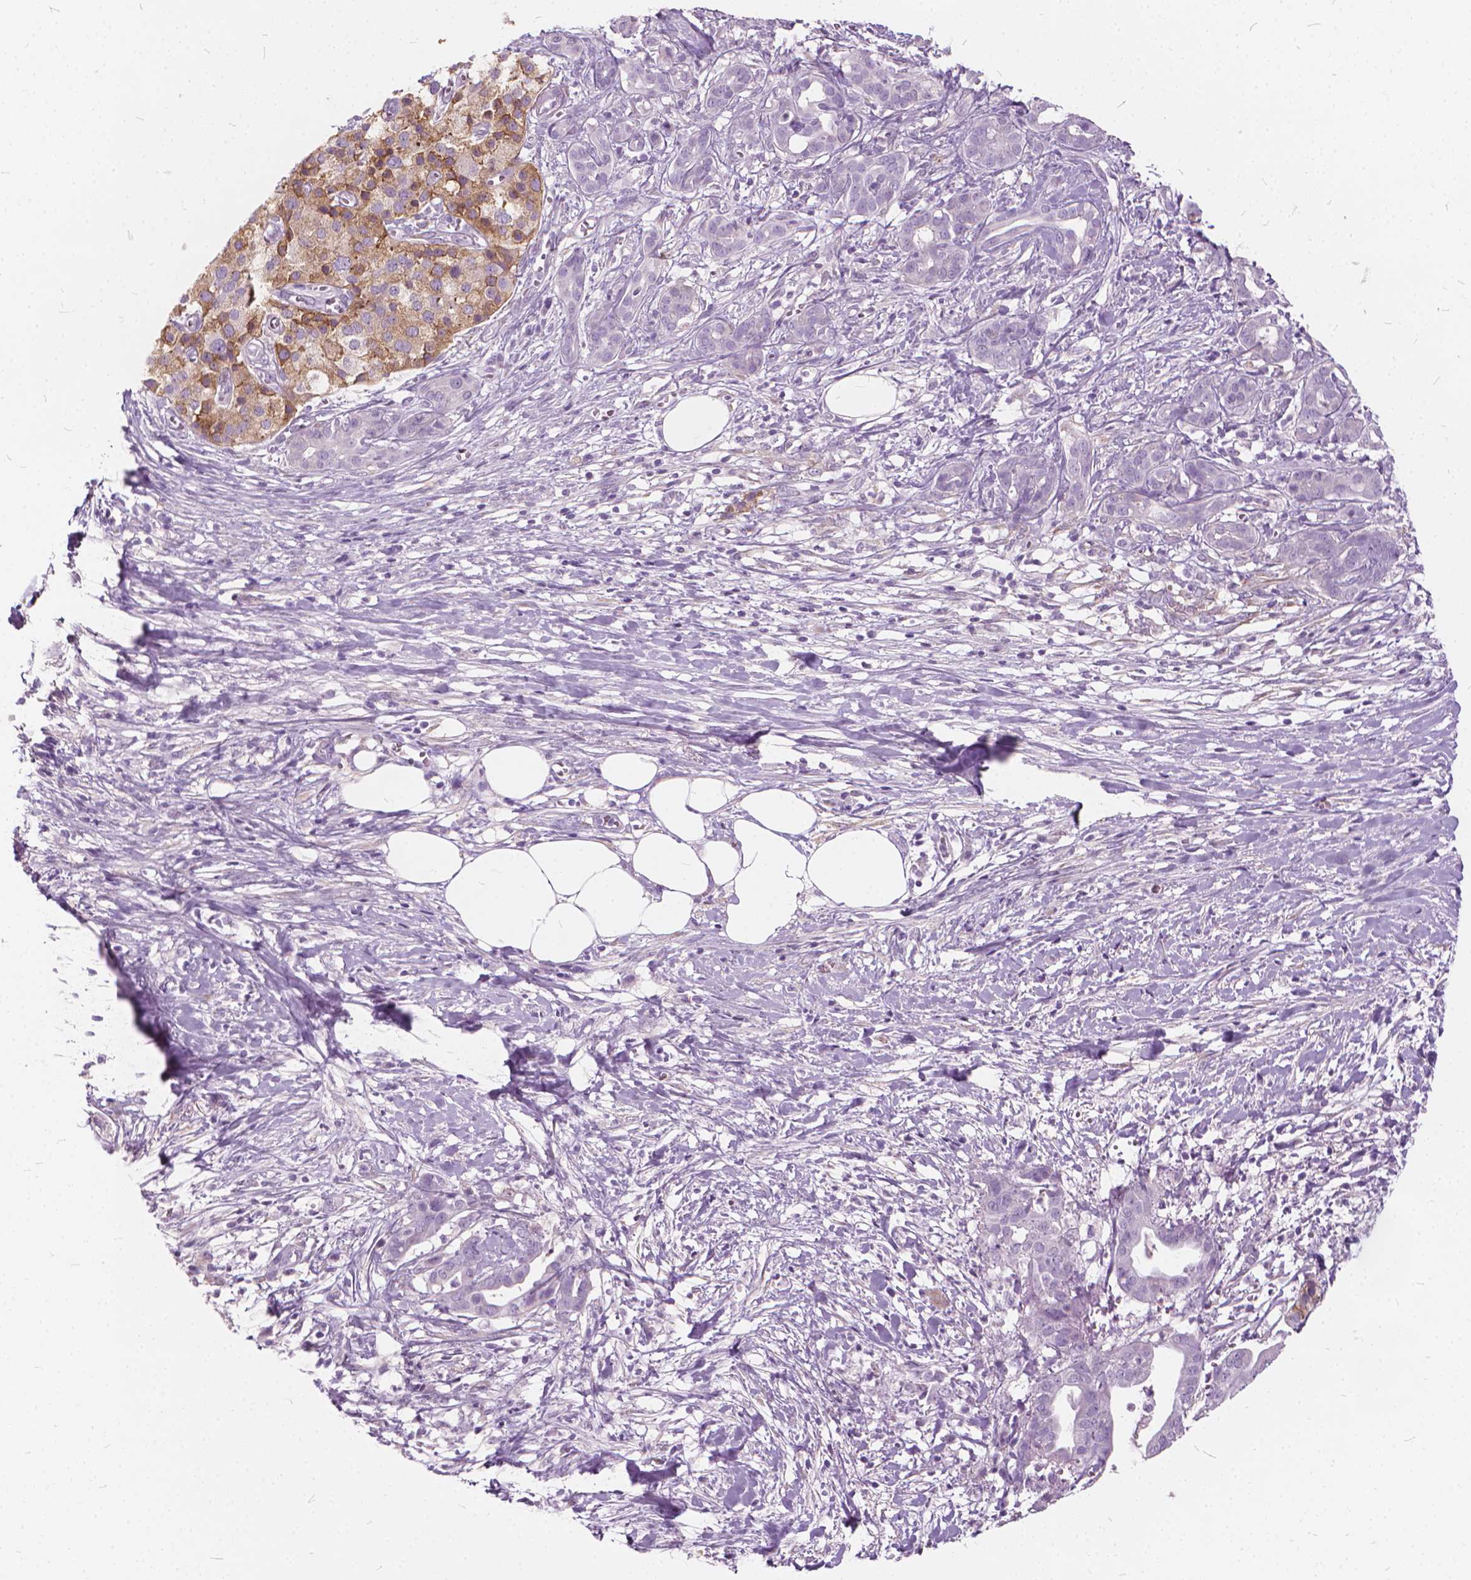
{"staining": {"intensity": "negative", "quantity": "none", "location": "none"}, "tissue": "pancreatic cancer", "cell_type": "Tumor cells", "image_type": "cancer", "snomed": [{"axis": "morphology", "description": "Adenocarcinoma, NOS"}, {"axis": "topography", "description": "Pancreas"}], "caption": "There is no significant expression in tumor cells of adenocarcinoma (pancreatic).", "gene": "DNM1", "patient": {"sex": "male", "age": 61}}